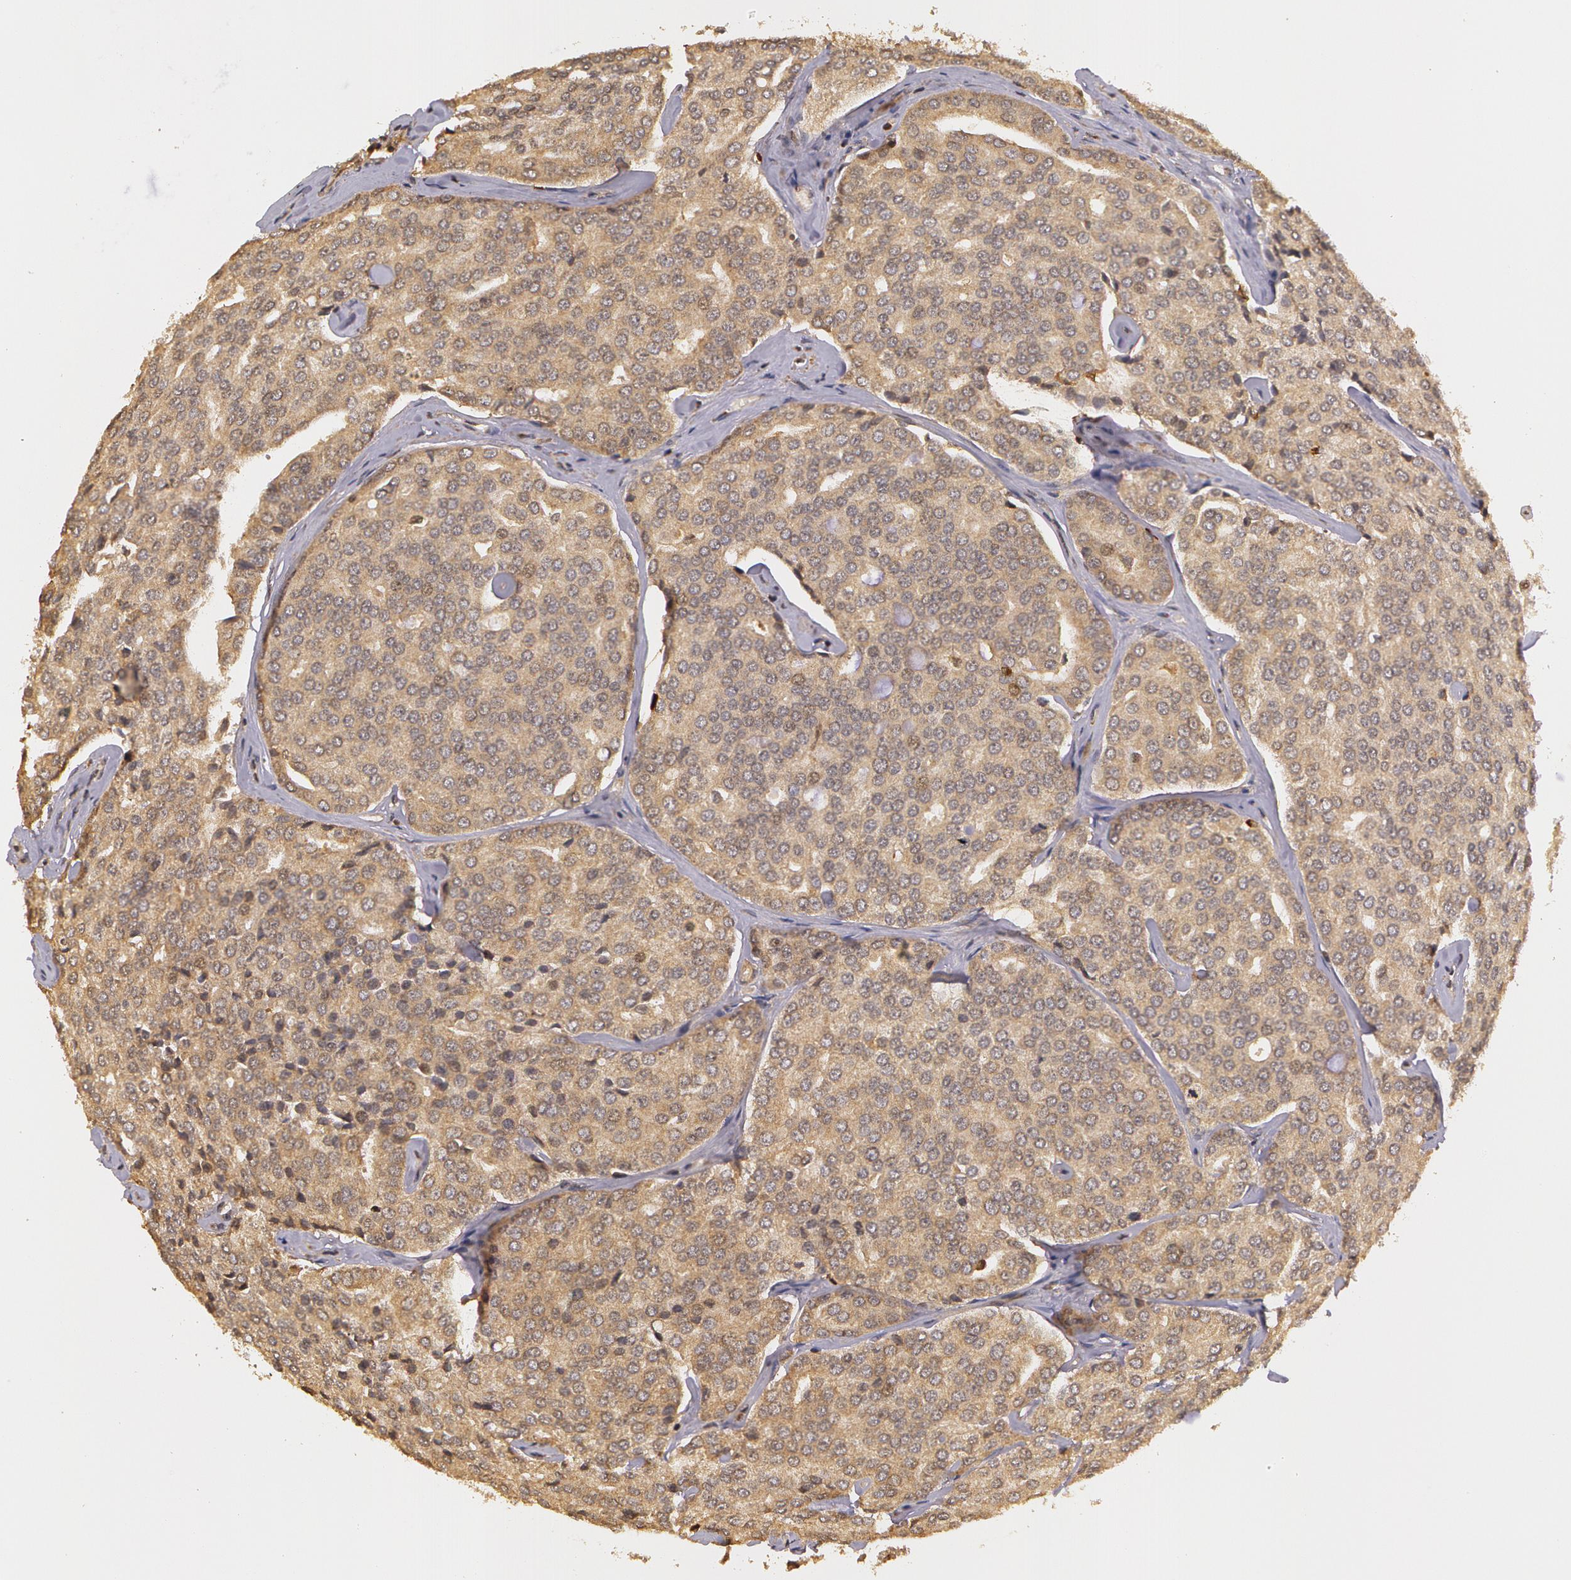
{"staining": {"intensity": "moderate", "quantity": ">75%", "location": "cytoplasmic/membranous"}, "tissue": "prostate cancer", "cell_type": "Tumor cells", "image_type": "cancer", "snomed": [{"axis": "morphology", "description": "Adenocarcinoma, High grade"}, {"axis": "topography", "description": "Prostate"}], "caption": "An image showing moderate cytoplasmic/membranous expression in approximately >75% of tumor cells in prostate high-grade adenocarcinoma, as visualized by brown immunohistochemical staining.", "gene": "ASCC2", "patient": {"sex": "male", "age": 64}}